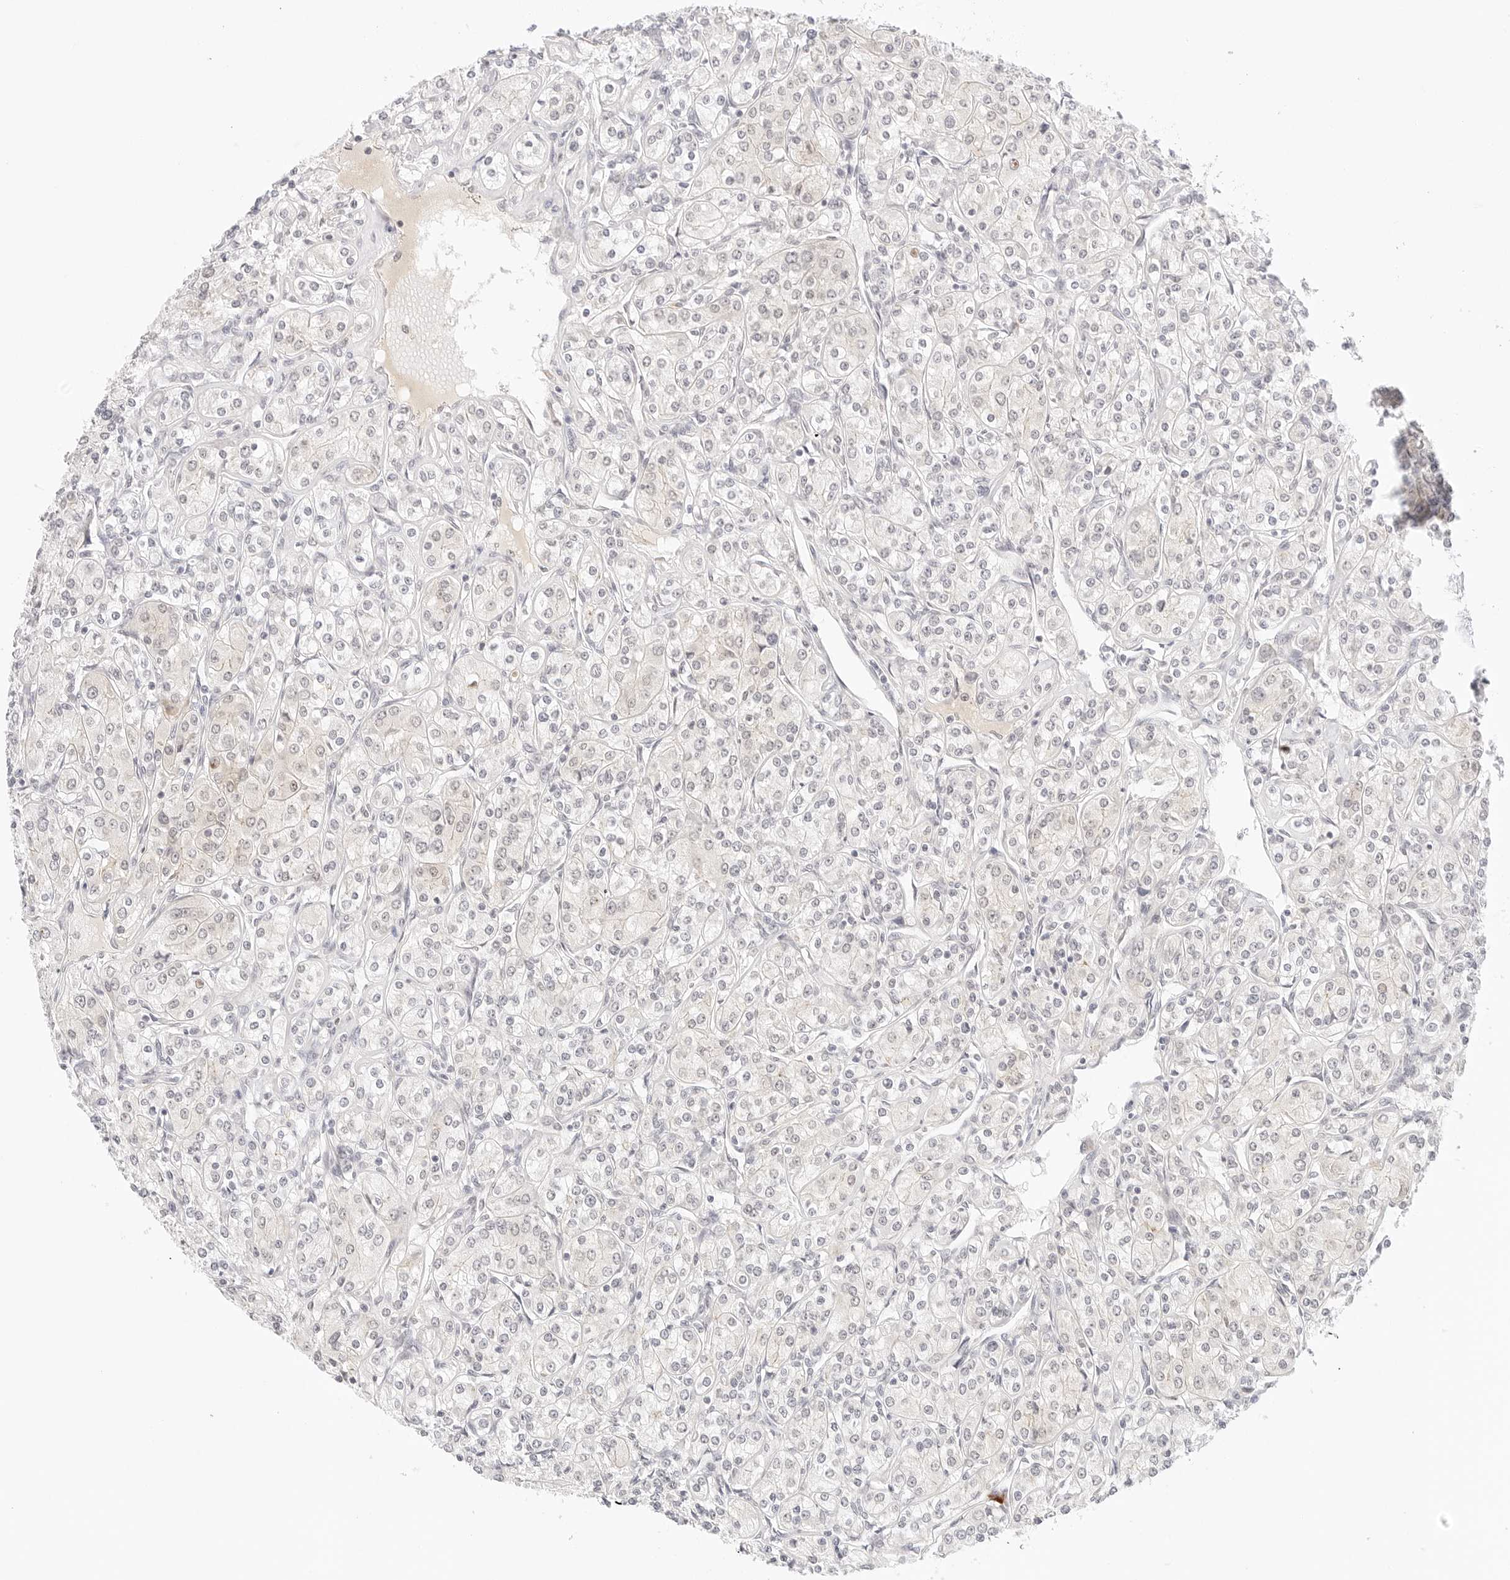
{"staining": {"intensity": "negative", "quantity": "none", "location": "none"}, "tissue": "renal cancer", "cell_type": "Tumor cells", "image_type": "cancer", "snomed": [{"axis": "morphology", "description": "Adenocarcinoma, NOS"}, {"axis": "topography", "description": "Kidney"}], "caption": "This is an immunohistochemistry photomicrograph of human renal cancer. There is no staining in tumor cells.", "gene": "XKR4", "patient": {"sex": "male", "age": 77}}